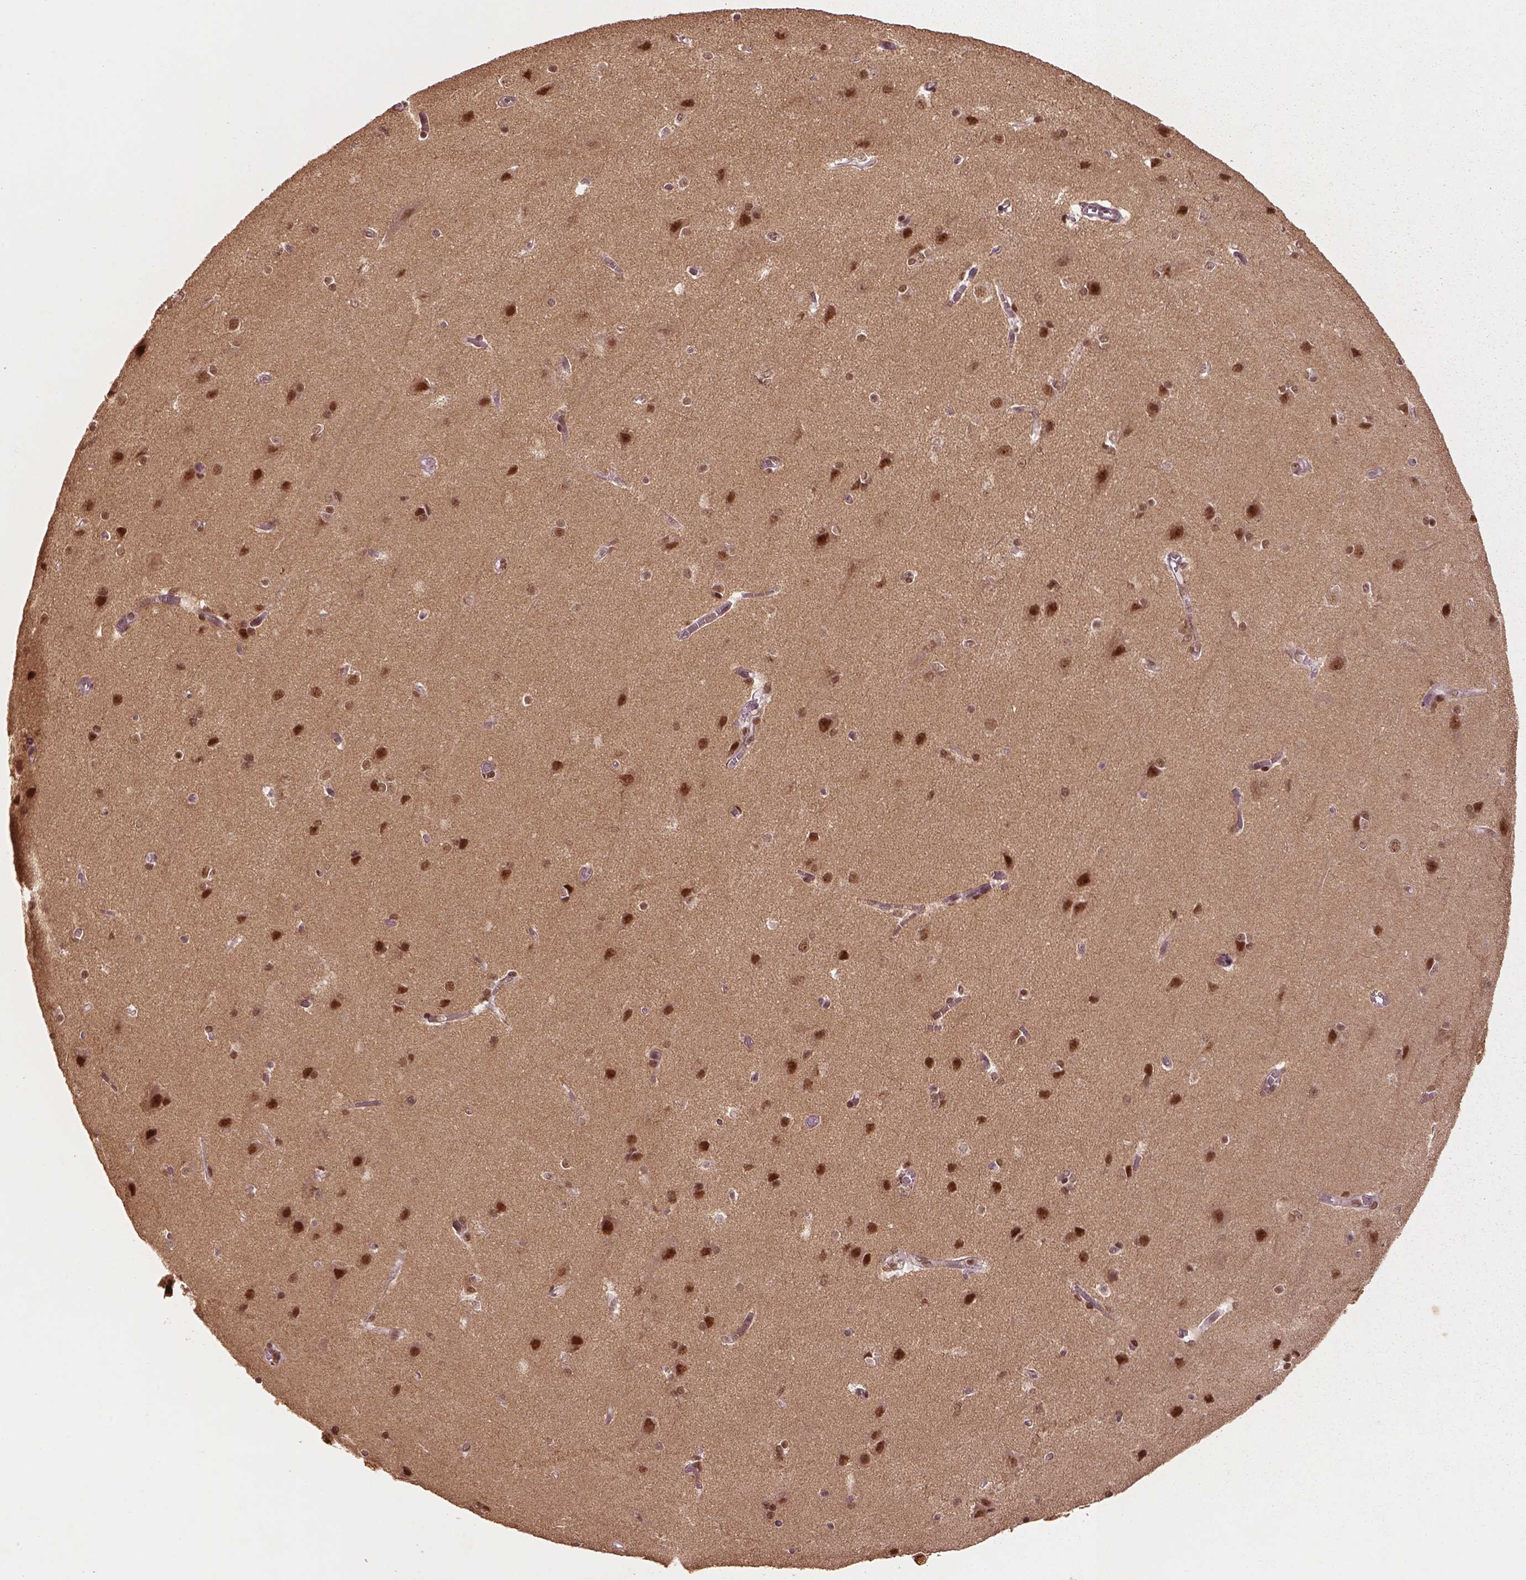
{"staining": {"intensity": "moderate", "quantity": ">75%", "location": "nuclear"}, "tissue": "cerebral cortex", "cell_type": "Endothelial cells", "image_type": "normal", "snomed": [{"axis": "morphology", "description": "Normal tissue, NOS"}, {"axis": "topography", "description": "Cerebral cortex"}], "caption": "Immunohistochemical staining of benign cerebral cortex displays >75% levels of moderate nuclear protein staining in approximately >75% of endothelial cells. (IHC, brightfield microscopy, high magnification).", "gene": "BRD9", "patient": {"sex": "male", "age": 37}}